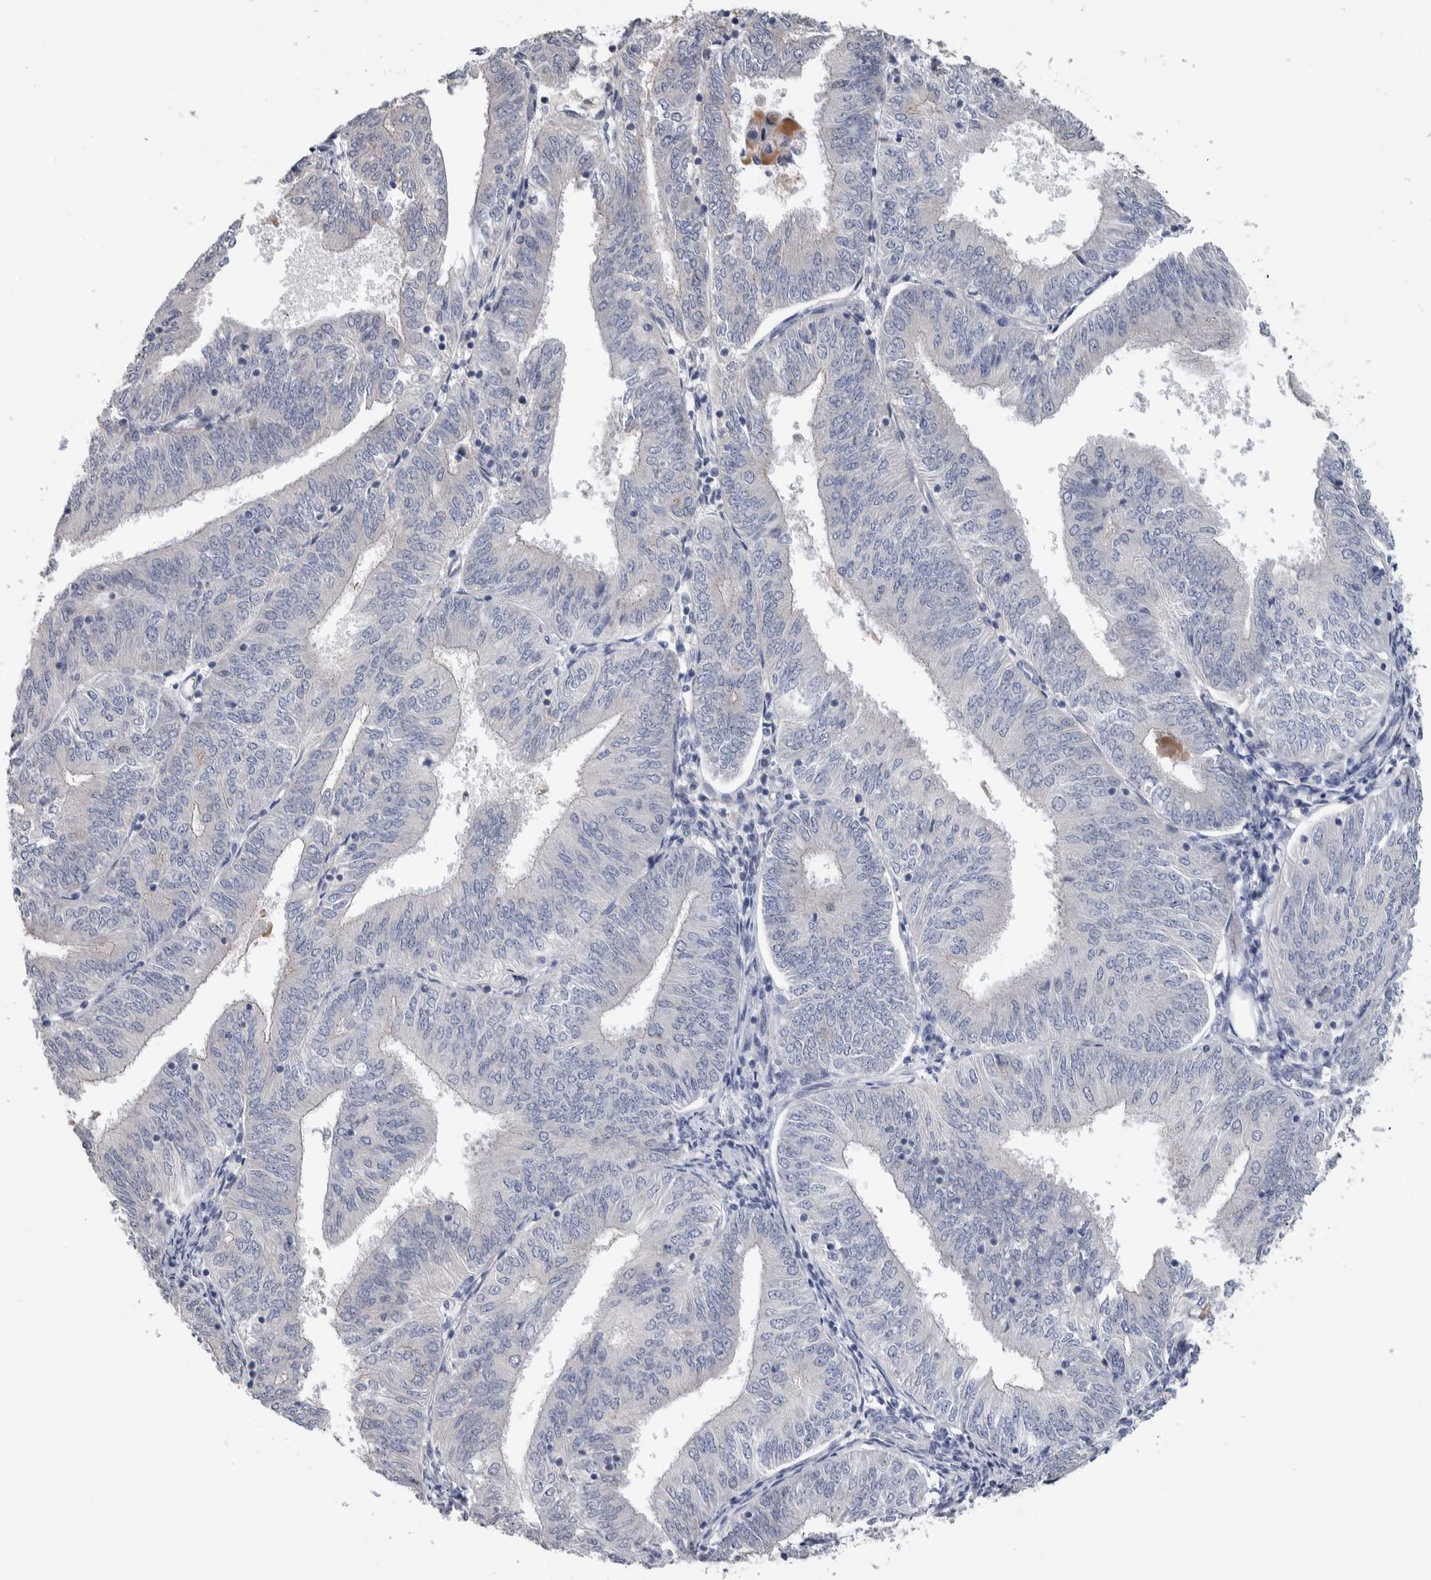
{"staining": {"intensity": "negative", "quantity": "none", "location": "none"}, "tissue": "endometrial cancer", "cell_type": "Tumor cells", "image_type": "cancer", "snomed": [{"axis": "morphology", "description": "Adenocarcinoma, NOS"}, {"axis": "topography", "description": "Endometrium"}], "caption": "A high-resolution photomicrograph shows IHC staining of endometrial adenocarcinoma, which displays no significant expression in tumor cells.", "gene": "TMEM102", "patient": {"sex": "female", "age": 58}}